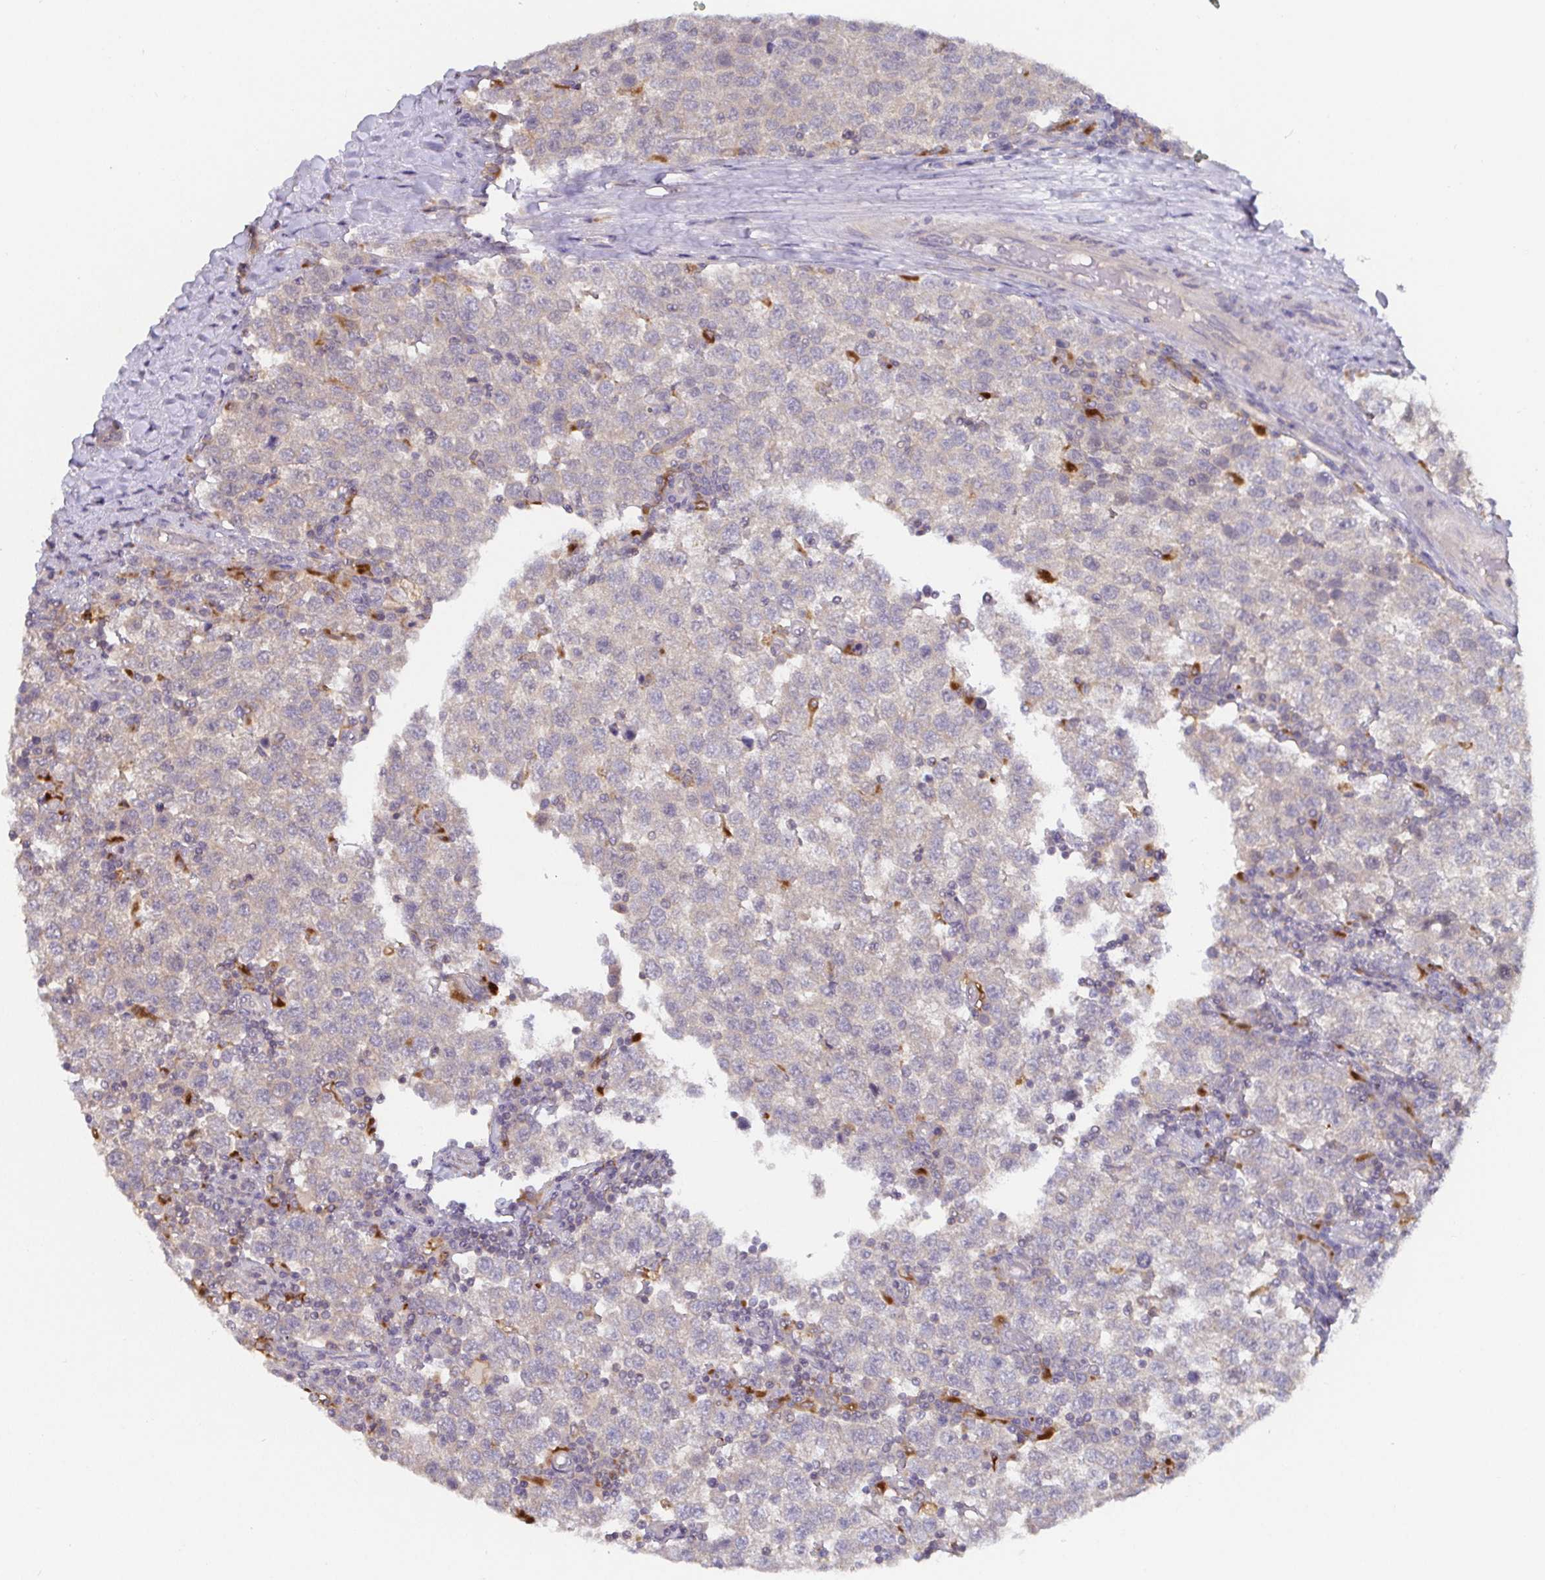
{"staining": {"intensity": "negative", "quantity": "none", "location": "none"}, "tissue": "testis cancer", "cell_type": "Tumor cells", "image_type": "cancer", "snomed": [{"axis": "morphology", "description": "Seminoma, NOS"}, {"axis": "topography", "description": "Testis"}], "caption": "DAB (3,3'-diaminobenzidine) immunohistochemical staining of seminoma (testis) demonstrates no significant expression in tumor cells.", "gene": "CDH18", "patient": {"sex": "male", "age": 34}}